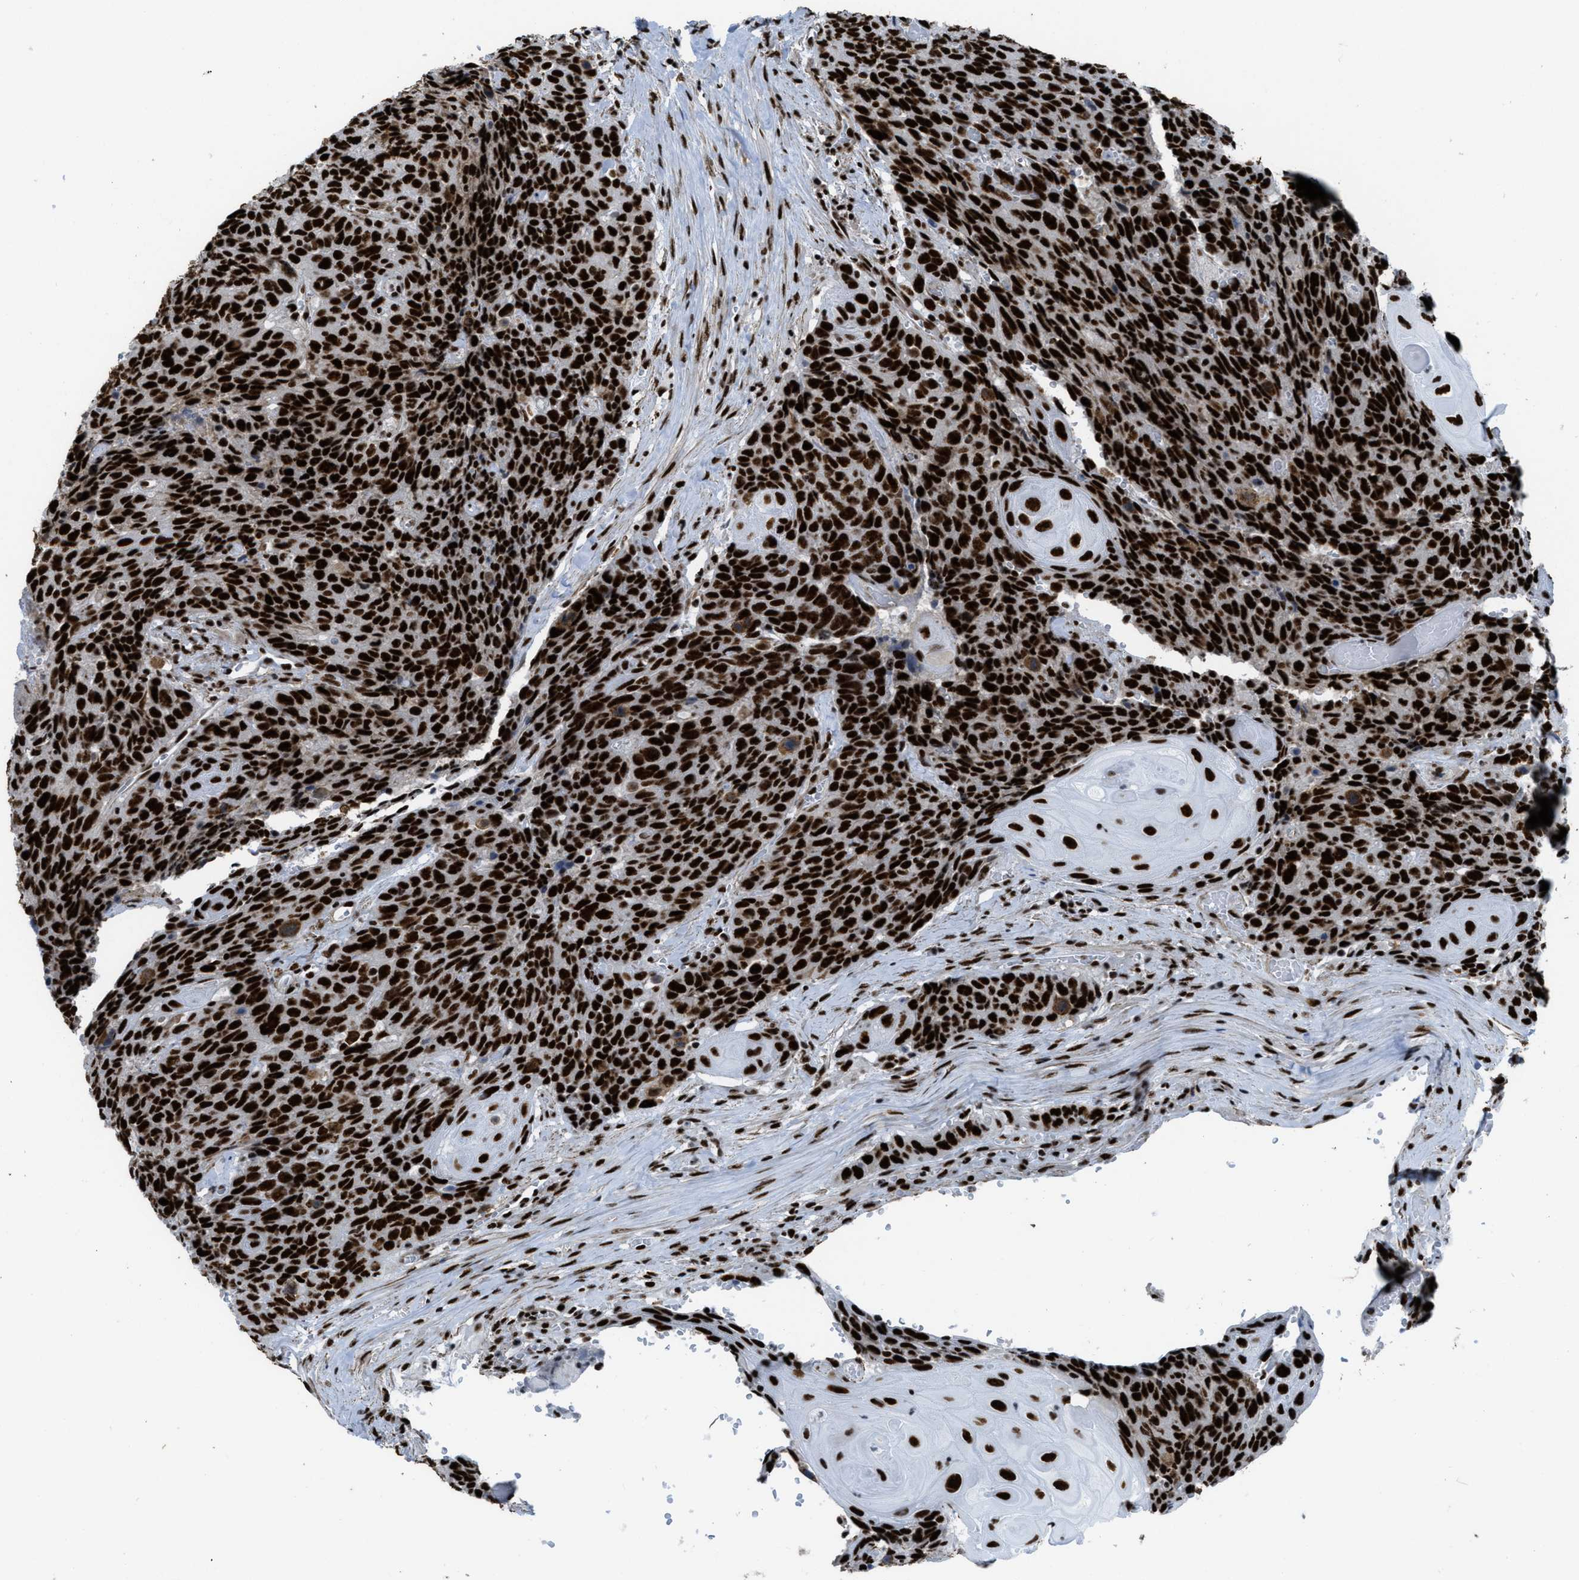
{"staining": {"intensity": "strong", "quantity": ">75%", "location": "nuclear"}, "tissue": "head and neck cancer", "cell_type": "Tumor cells", "image_type": "cancer", "snomed": [{"axis": "morphology", "description": "Squamous cell carcinoma, NOS"}, {"axis": "topography", "description": "Head-Neck"}], "caption": "A histopathology image of squamous cell carcinoma (head and neck) stained for a protein displays strong nuclear brown staining in tumor cells.", "gene": "ZNF207", "patient": {"sex": "male", "age": 66}}